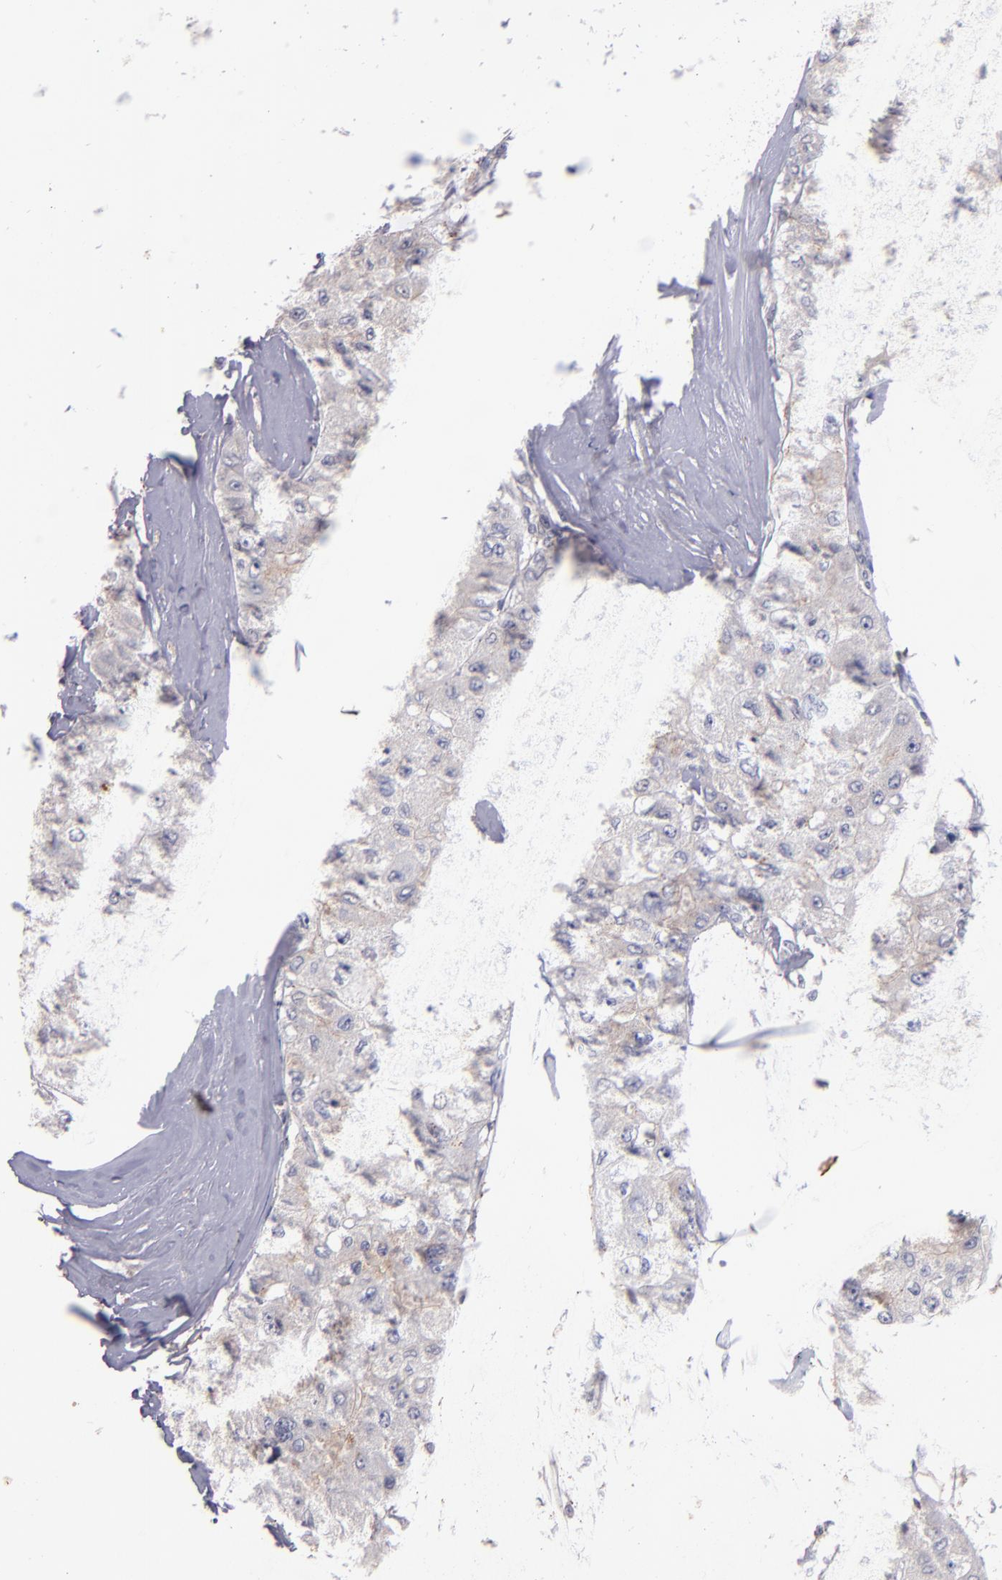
{"staining": {"intensity": "weak", "quantity": ">75%", "location": "cytoplasmic/membranous"}, "tissue": "liver cancer", "cell_type": "Tumor cells", "image_type": "cancer", "snomed": [{"axis": "morphology", "description": "Carcinoma, Hepatocellular, NOS"}, {"axis": "topography", "description": "Liver"}], "caption": "A histopathology image of human liver cancer (hepatocellular carcinoma) stained for a protein displays weak cytoplasmic/membranous brown staining in tumor cells. The staining is performed using DAB brown chromogen to label protein expression. The nuclei are counter-stained blue using hematoxylin.", "gene": "SYP", "patient": {"sex": "male", "age": 80}}